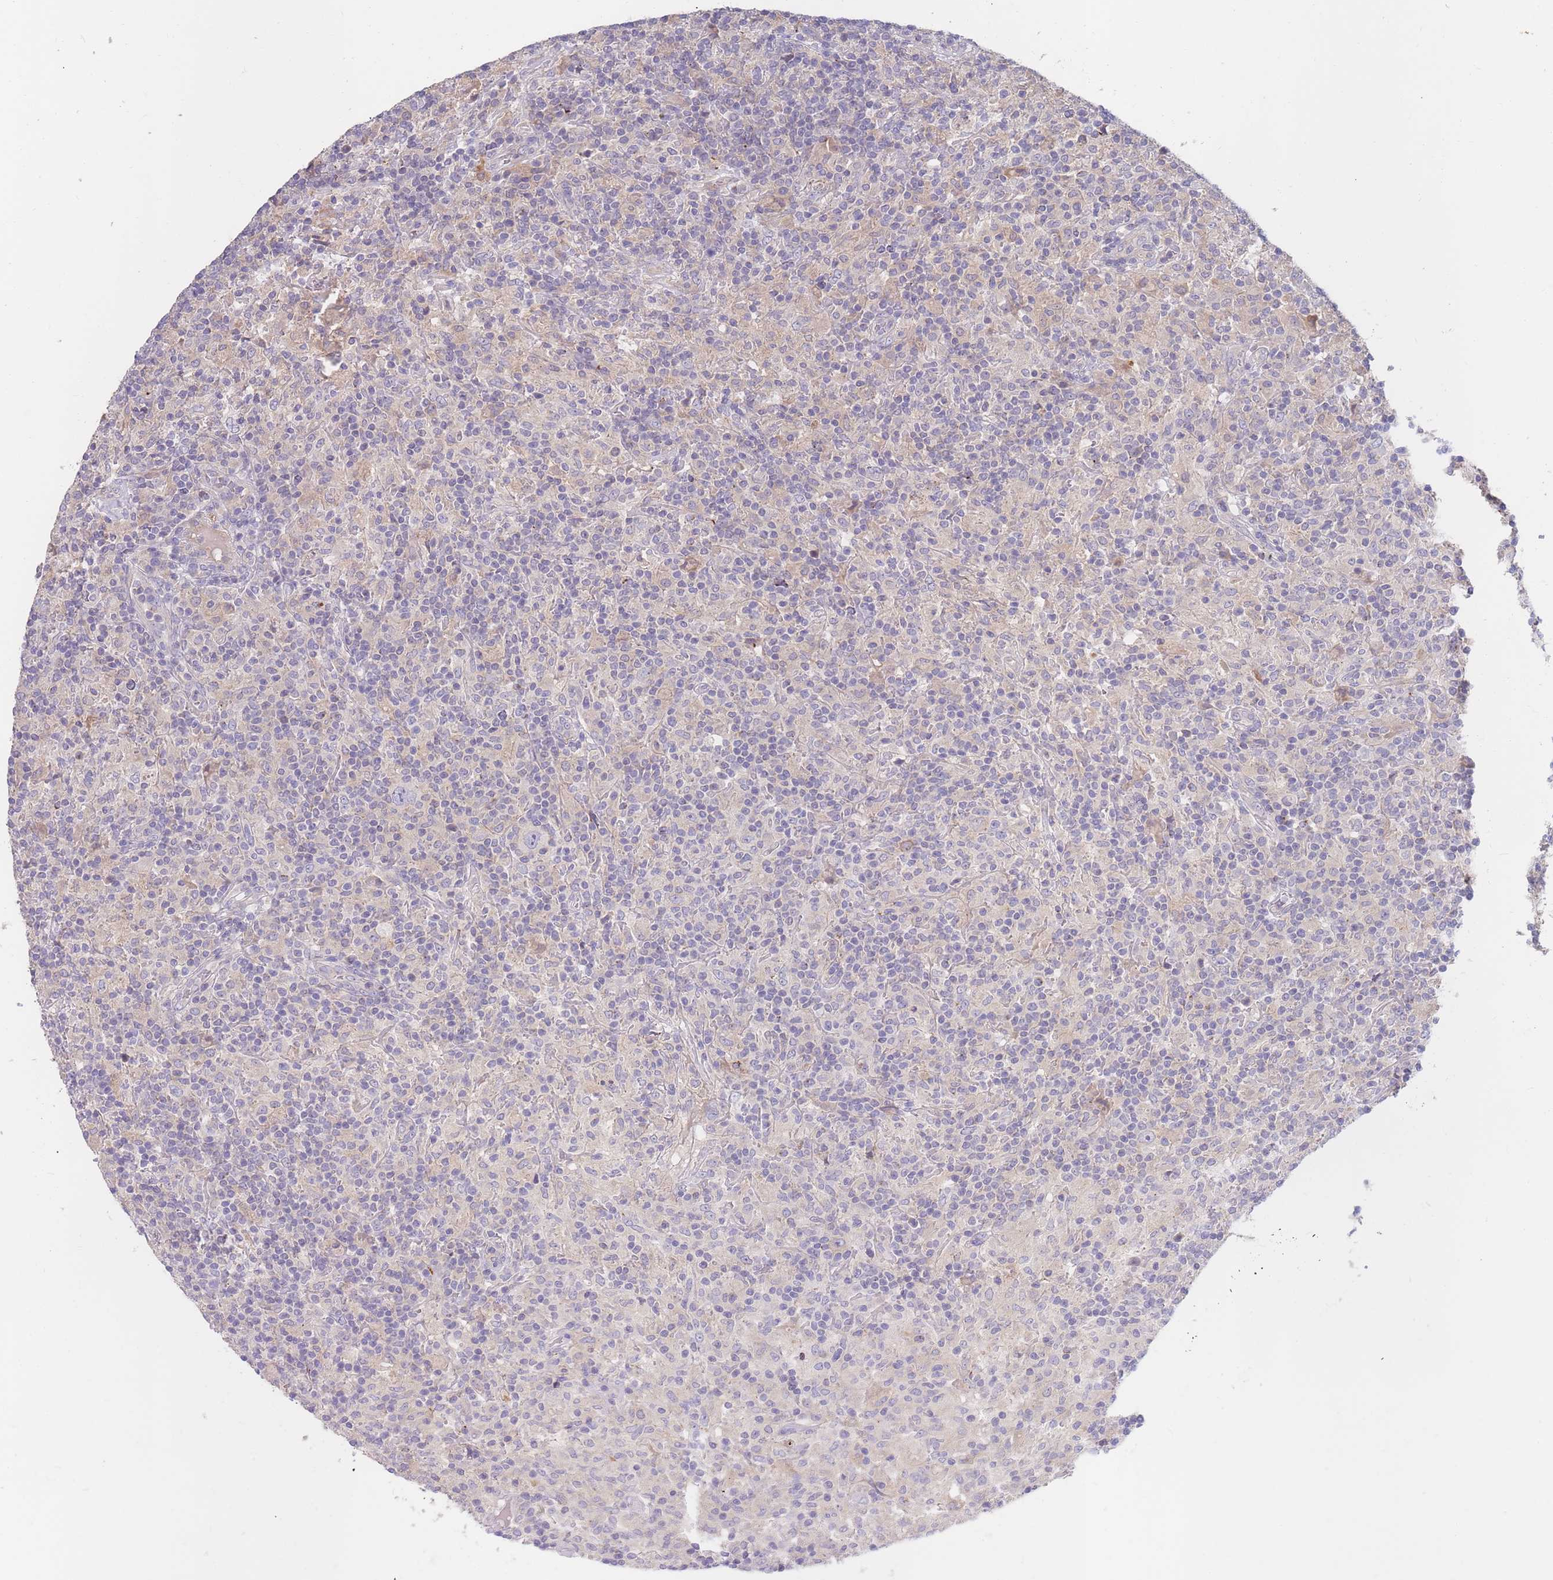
{"staining": {"intensity": "negative", "quantity": "none", "location": "none"}, "tissue": "lymphoma", "cell_type": "Tumor cells", "image_type": "cancer", "snomed": [{"axis": "morphology", "description": "Hodgkin's disease, NOS"}, {"axis": "topography", "description": "Lymph node"}], "caption": "DAB (3,3'-diaminobenzidine) immunohistochemical staining of lymphoma demonstrates no significant expression in tumor cells.", "gene": "BORCS5", "patient": {"sex": "male", "age": 70}}